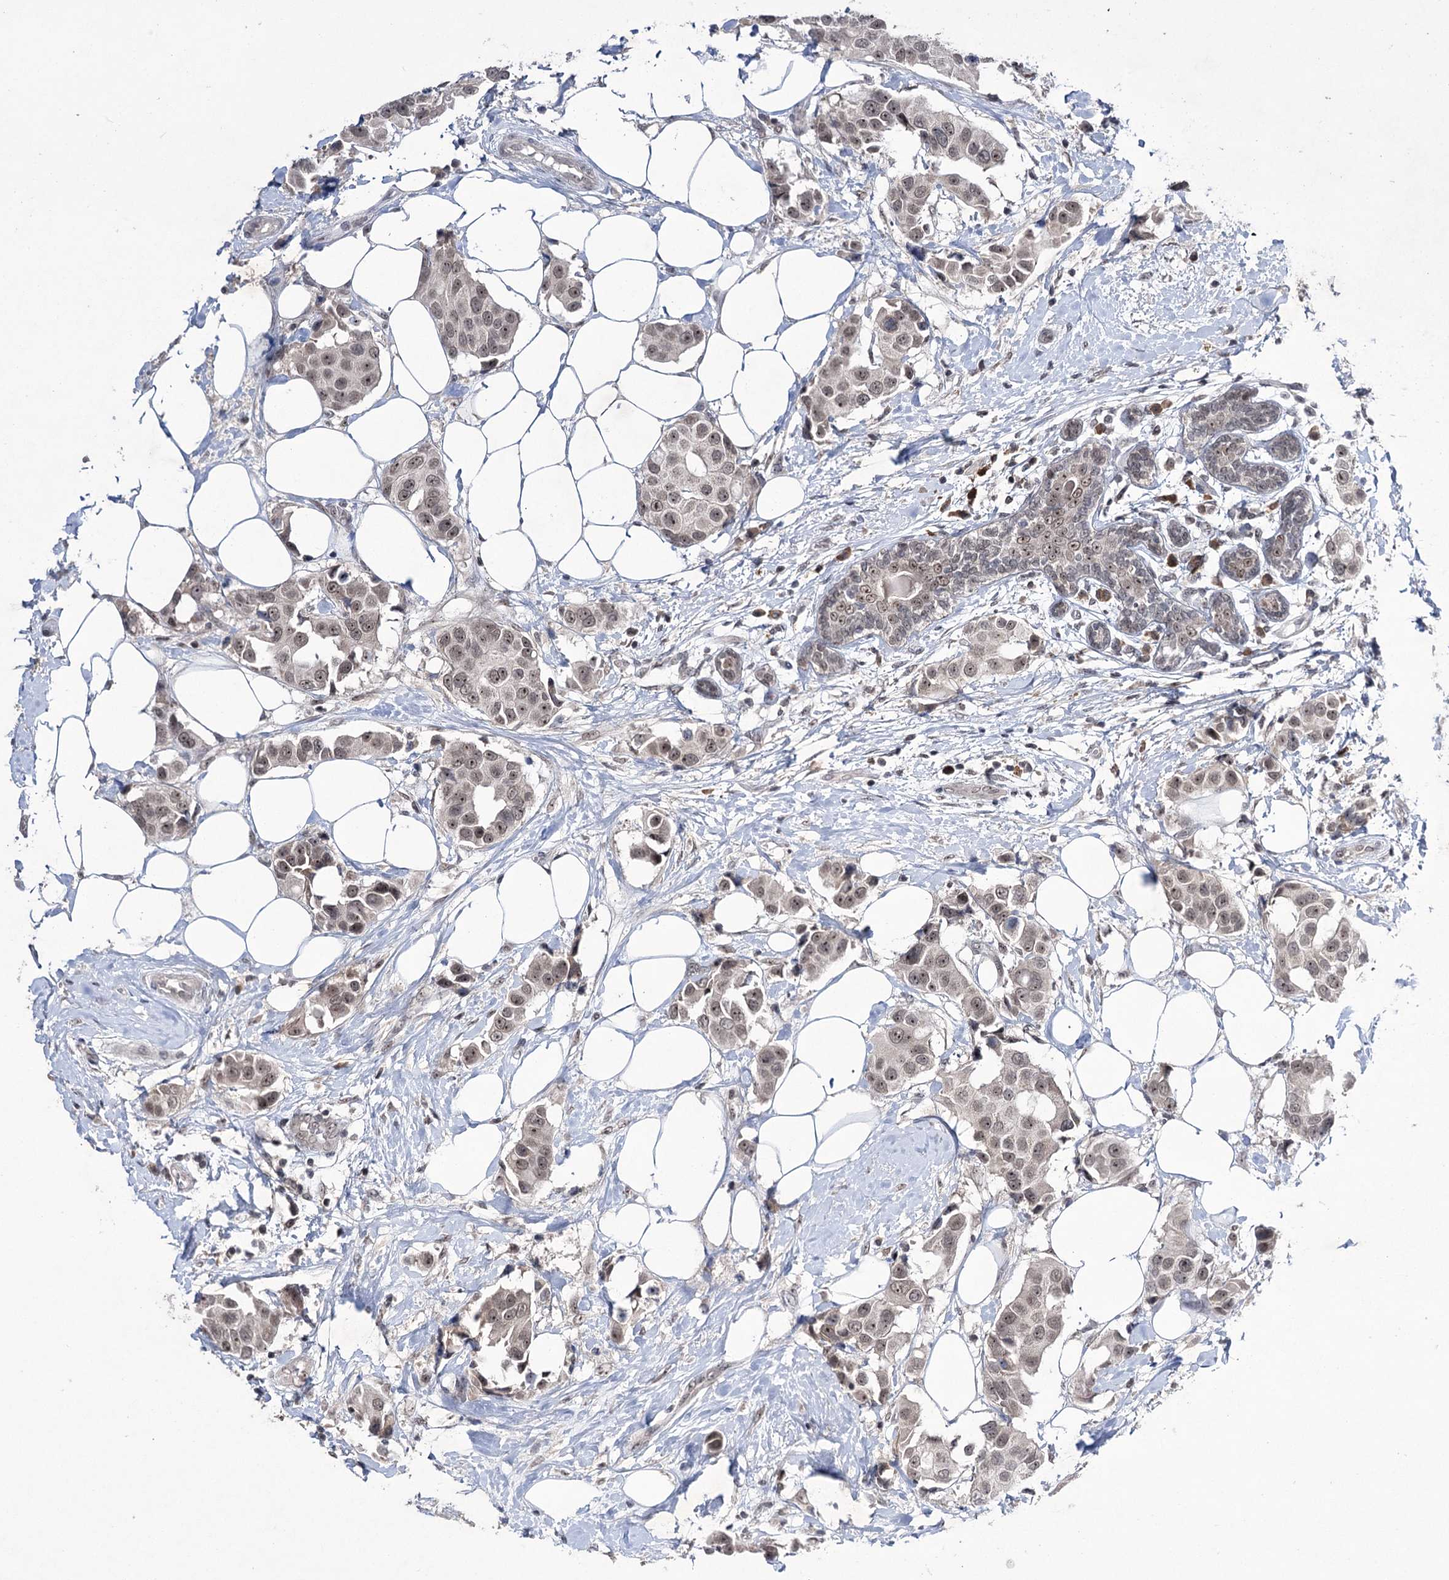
{"staining": {"intensity": "weak", "quantity": ">75%", "location": "nuclear"}, "tissue": "breast cancer", "cell_type": "Tumor cells", "image_type": "cancer", "snomed": [{"axis": "morphology", "description": "Normal tissue, NOS"}, {"axis": "morphology", "description": "Duct carcinoma"}, {"axis": "topography", "description": "Breast"}], "caption": "Protein staining of infiltrating ductal carcinoma (breast) tissue reveals weak nuclear expression in approximately >75% of tumor cells.", "gene": "VGLL4", "patient": {"sex": "female", "age": 39}}